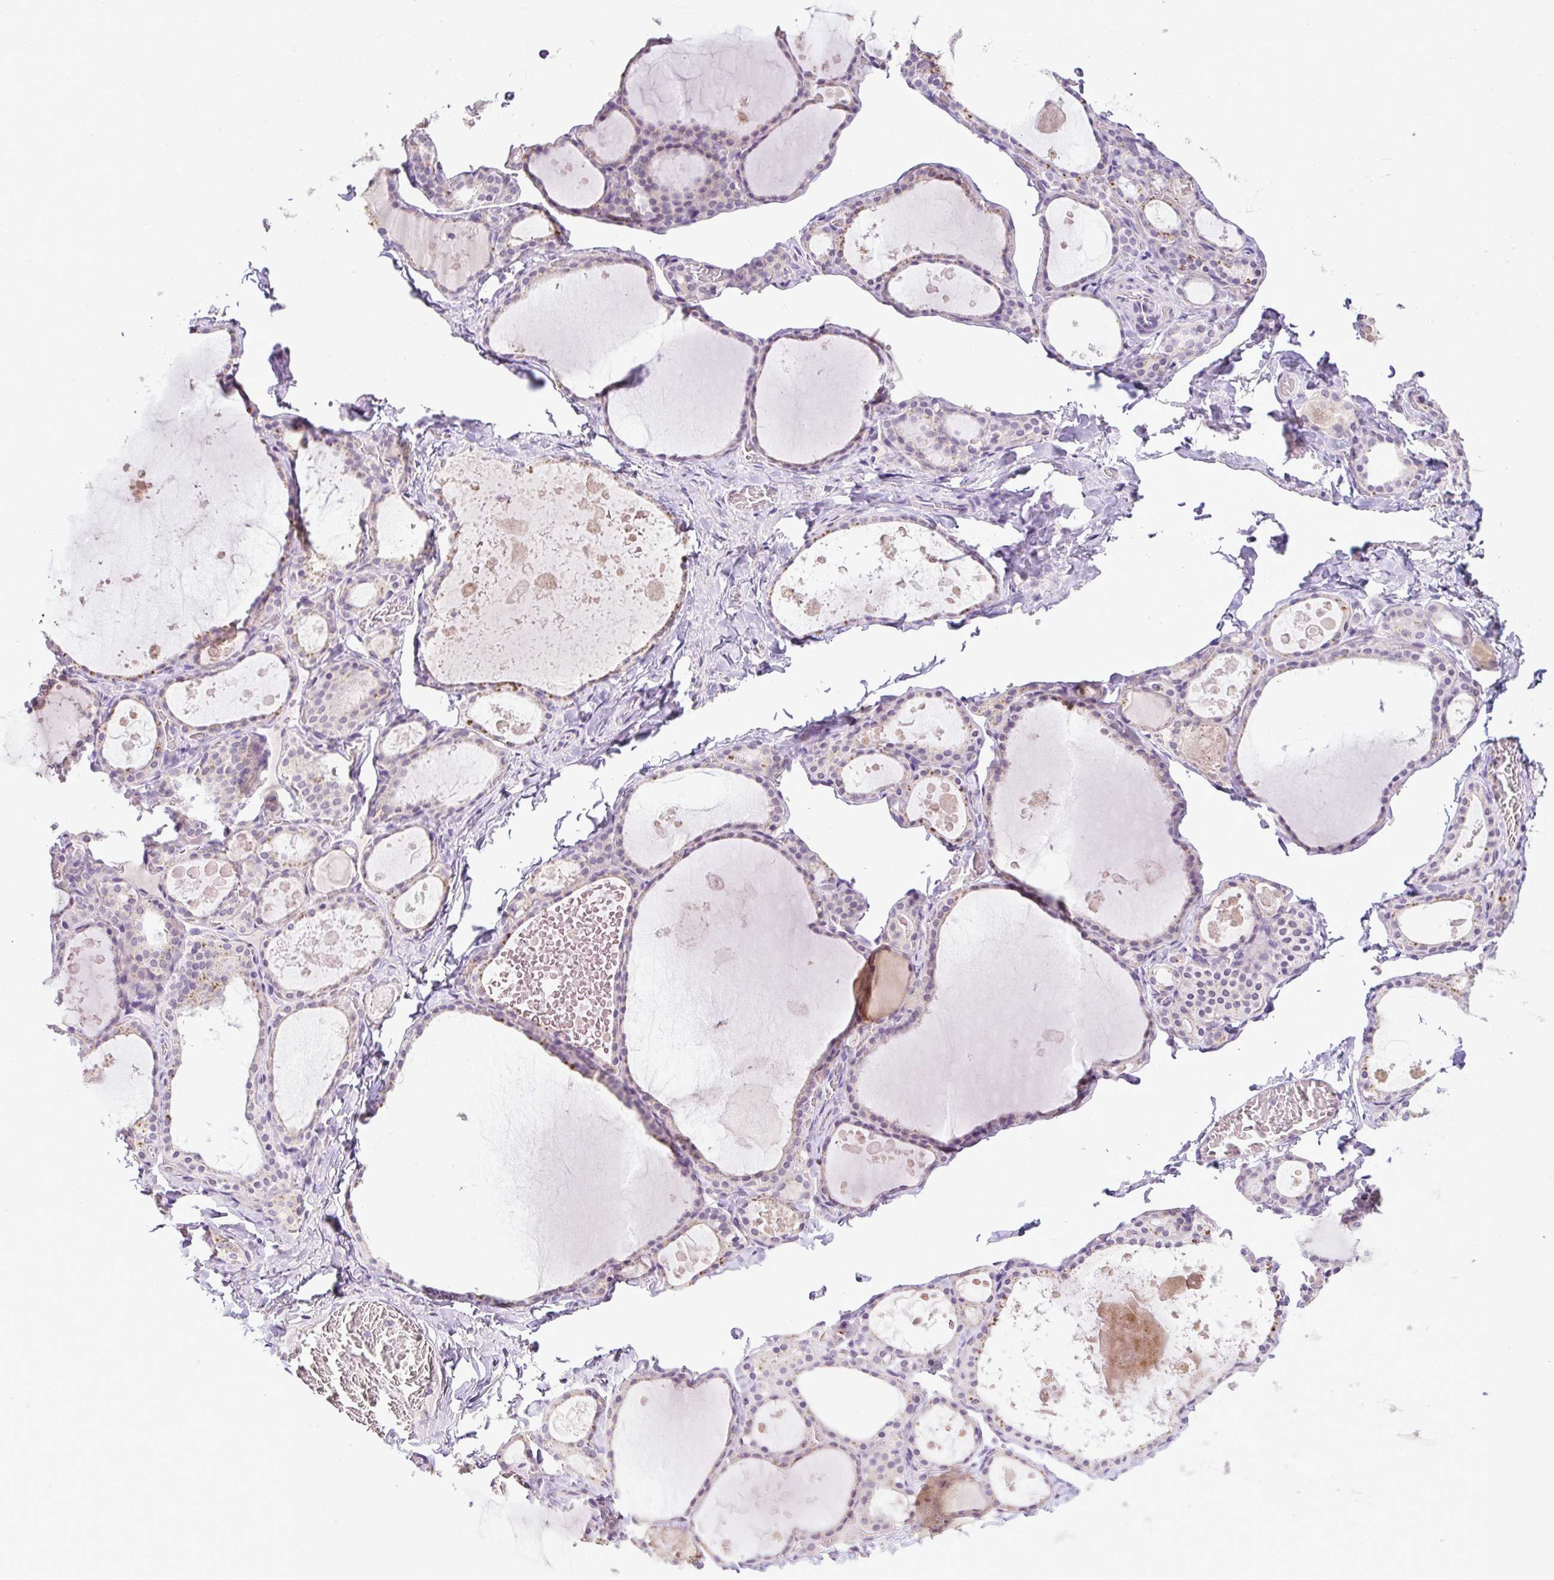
{"staining": {"intensity": "weak", "quantity": "<25%", "location": "cytoplasmic/membranous"}, "tissue": "thyroid gland", "cell_type": "Glandular cells", "image_type": "normal", "snomed": [{"axis": "morphology", "description": "Normal tissue, NOS"}, {"axis": "topography", "description": "Thyroid gland"}], "caption": "Immunohistochemistry (IHC) of benign thyroid gland demonstrates no staining in glandular cells. The staining is performed using DAB (3,3'-diaminobenzidine) brown chromogen with nuclei counter-stained in using hematoxylin.", "gene": "CMPK1", "patient": {"sex": "male", "age": 56}}